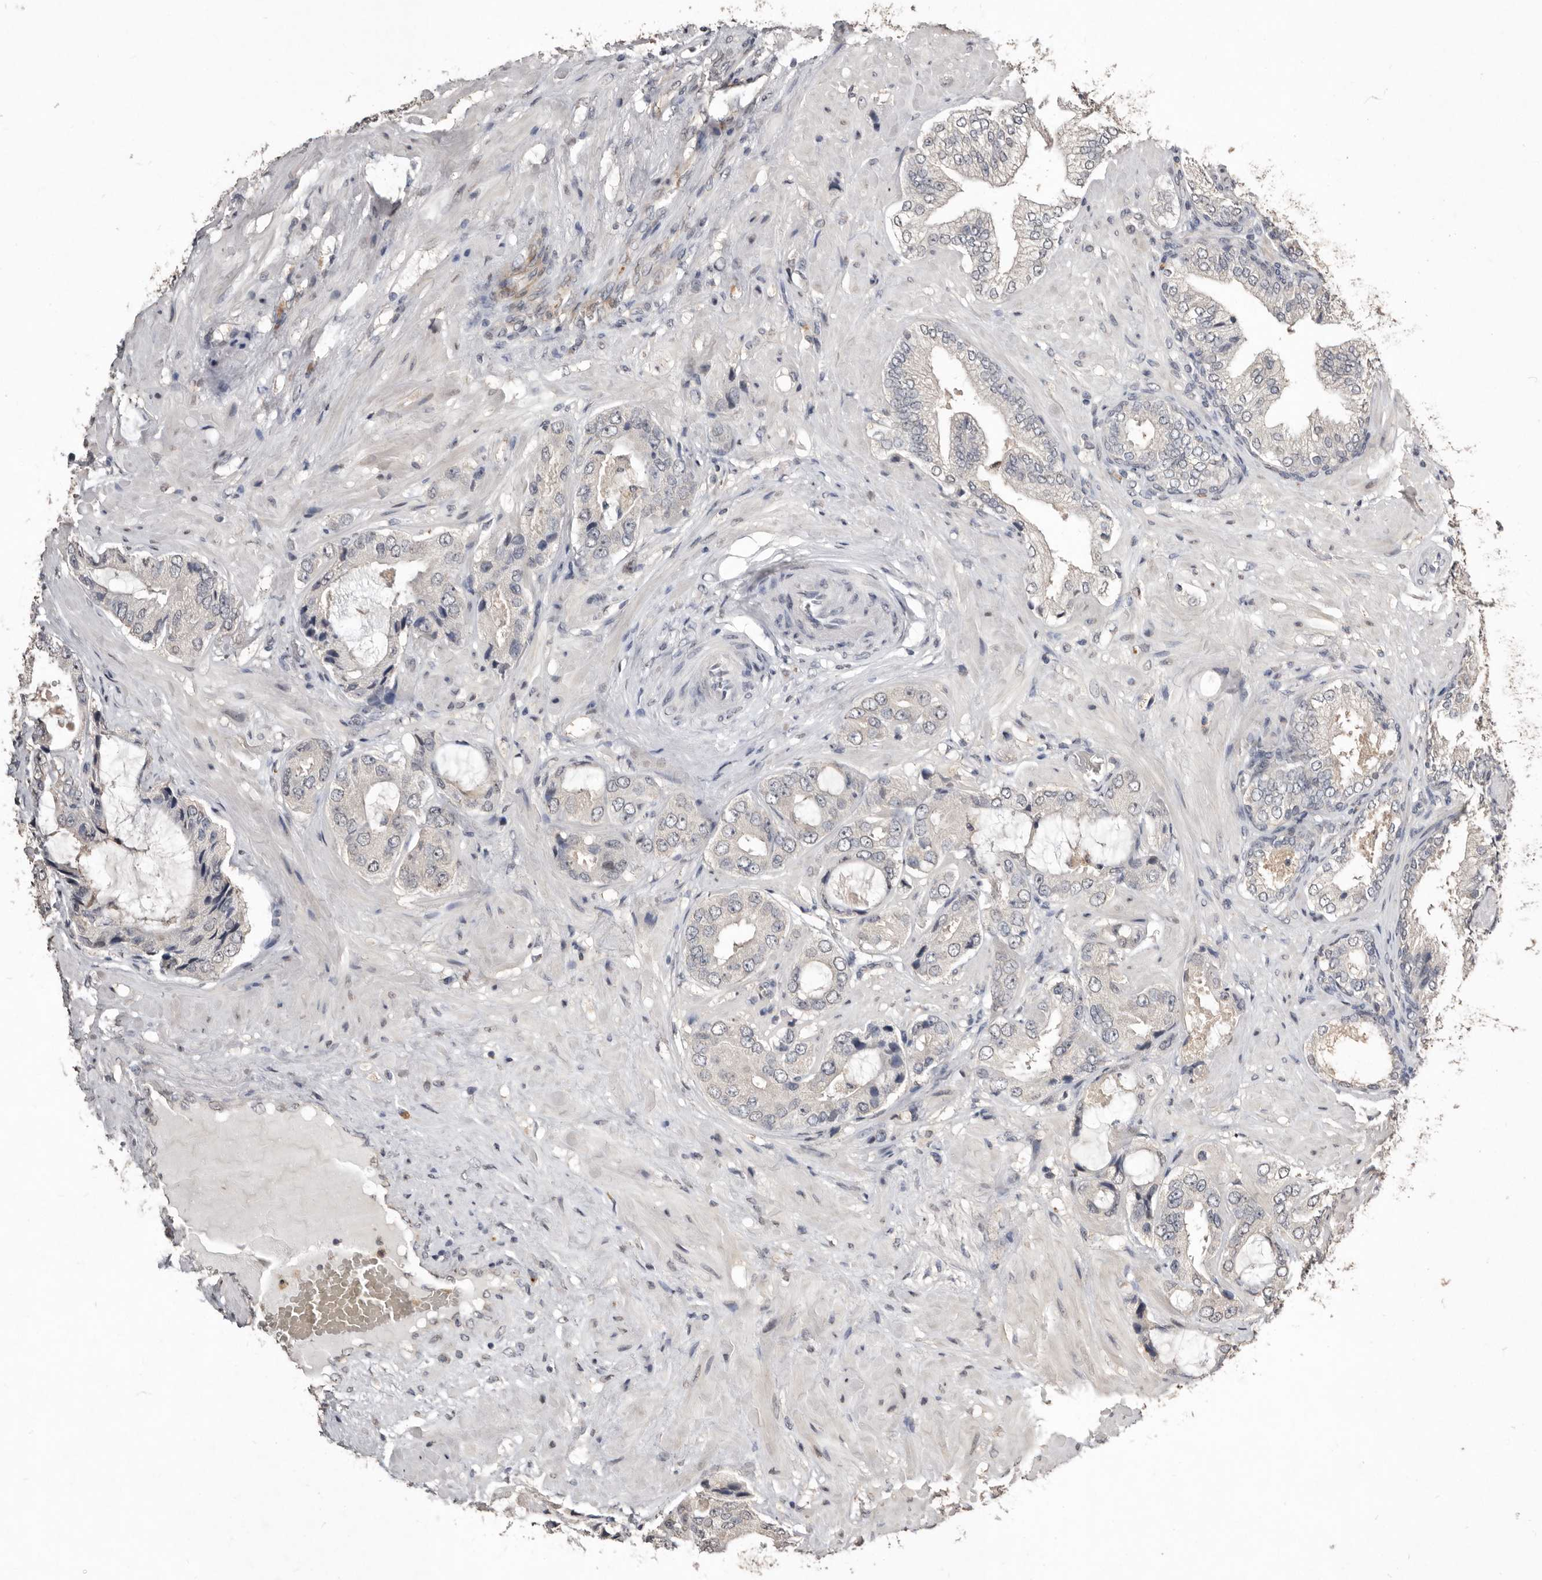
{"staining": {"intensity": "negative", "quantity": "none", "location": "none"}, "tissue": "prostate cancer", "cell_type": "Tumor cells", "image_type": "cancer", "snomed": [{"axis": "morphology", "description": "Adenocarcinoma, High grade"}, {"axis": "topography", "description": "Prostate"}], "caption": "High magnification brightfield microscopy of high-grade adenocarcinoma (prostate) stained with DAB (brown) and counterstained with hematoxylin (blue): tumor cells show no significant staining. (DAB (3,3'-diaminobenzidine) IHC, high magnification).", "gene": "SULT1E1", "patient": {"sex": "male", "age": 59}}